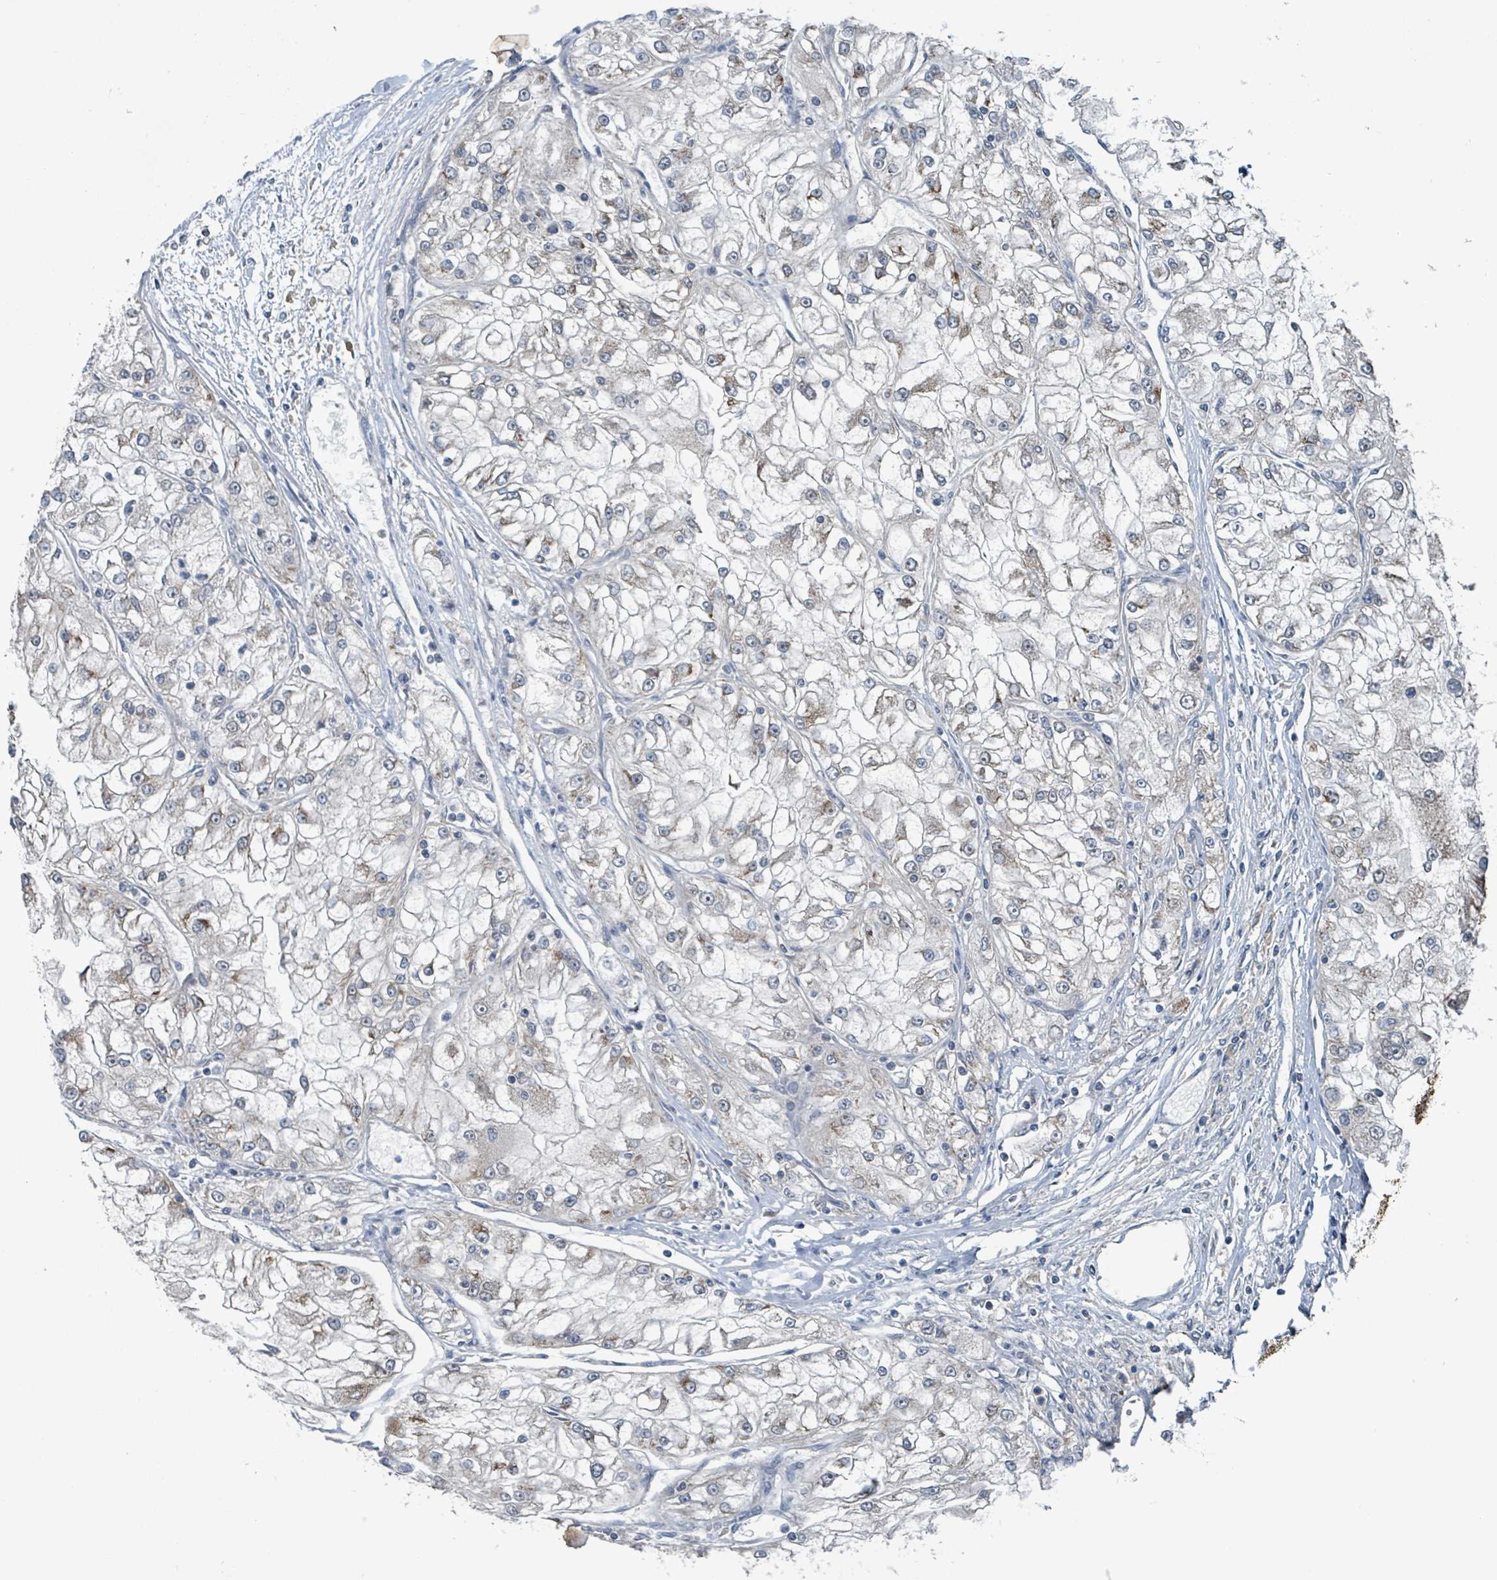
{"staining": {"intensity": "negative", "quantity": "none", "location": "none"}, "tissue": "renal cancer", "cell_type": "Tumor cells", "image_type": "cancer", "snomed": [{"axis": "morphology", "description": "Adenocarcinoma, NOS"}, {"axis": "topography", "description": "Kidney"}], "caption": "This is a micrograph of IHC staining of renal adenocarcinoma, which shows no positivity in tumor cells.", "gene": "ACBD4", "patient": {"sex": "female", "age": 72}}